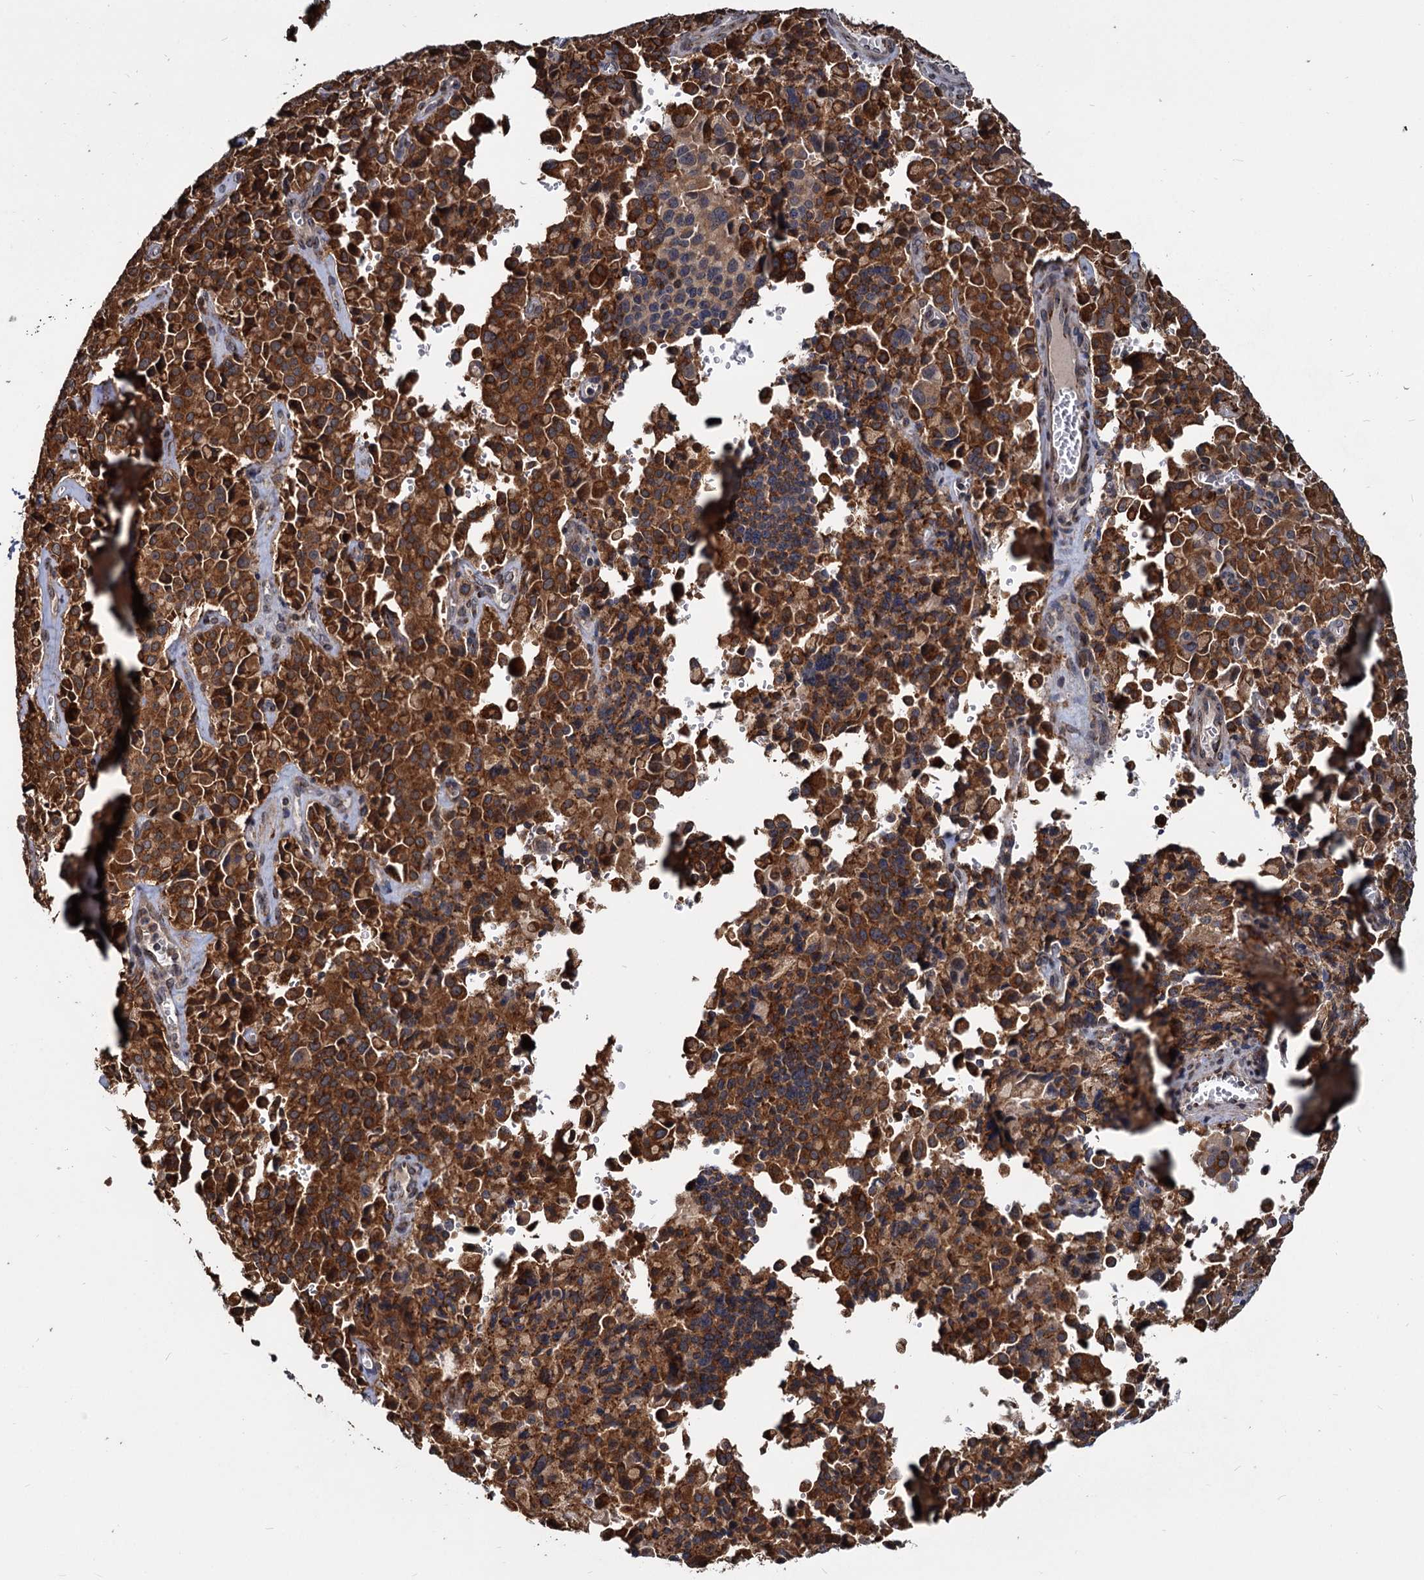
{"staining": {"intensity": "strong", "quantity": ">75%", "location": "cytoplasmic/membranous"}, "tissue": "pancreatic cancer", "cell_type": "Tumor cells", "image_type": "cancer", "snomed": [{"axis": "morphology", "description": "Adenocarcinoma, NOS"}, {"axis": "topography", "description": "Pancreas"}], "caption": "Pancreatic cancer stained with a protein marker demonstrates strong staining in tumor cells.", "gene": "SAAL1", "patient": {"sex": "male", "age": 65}}